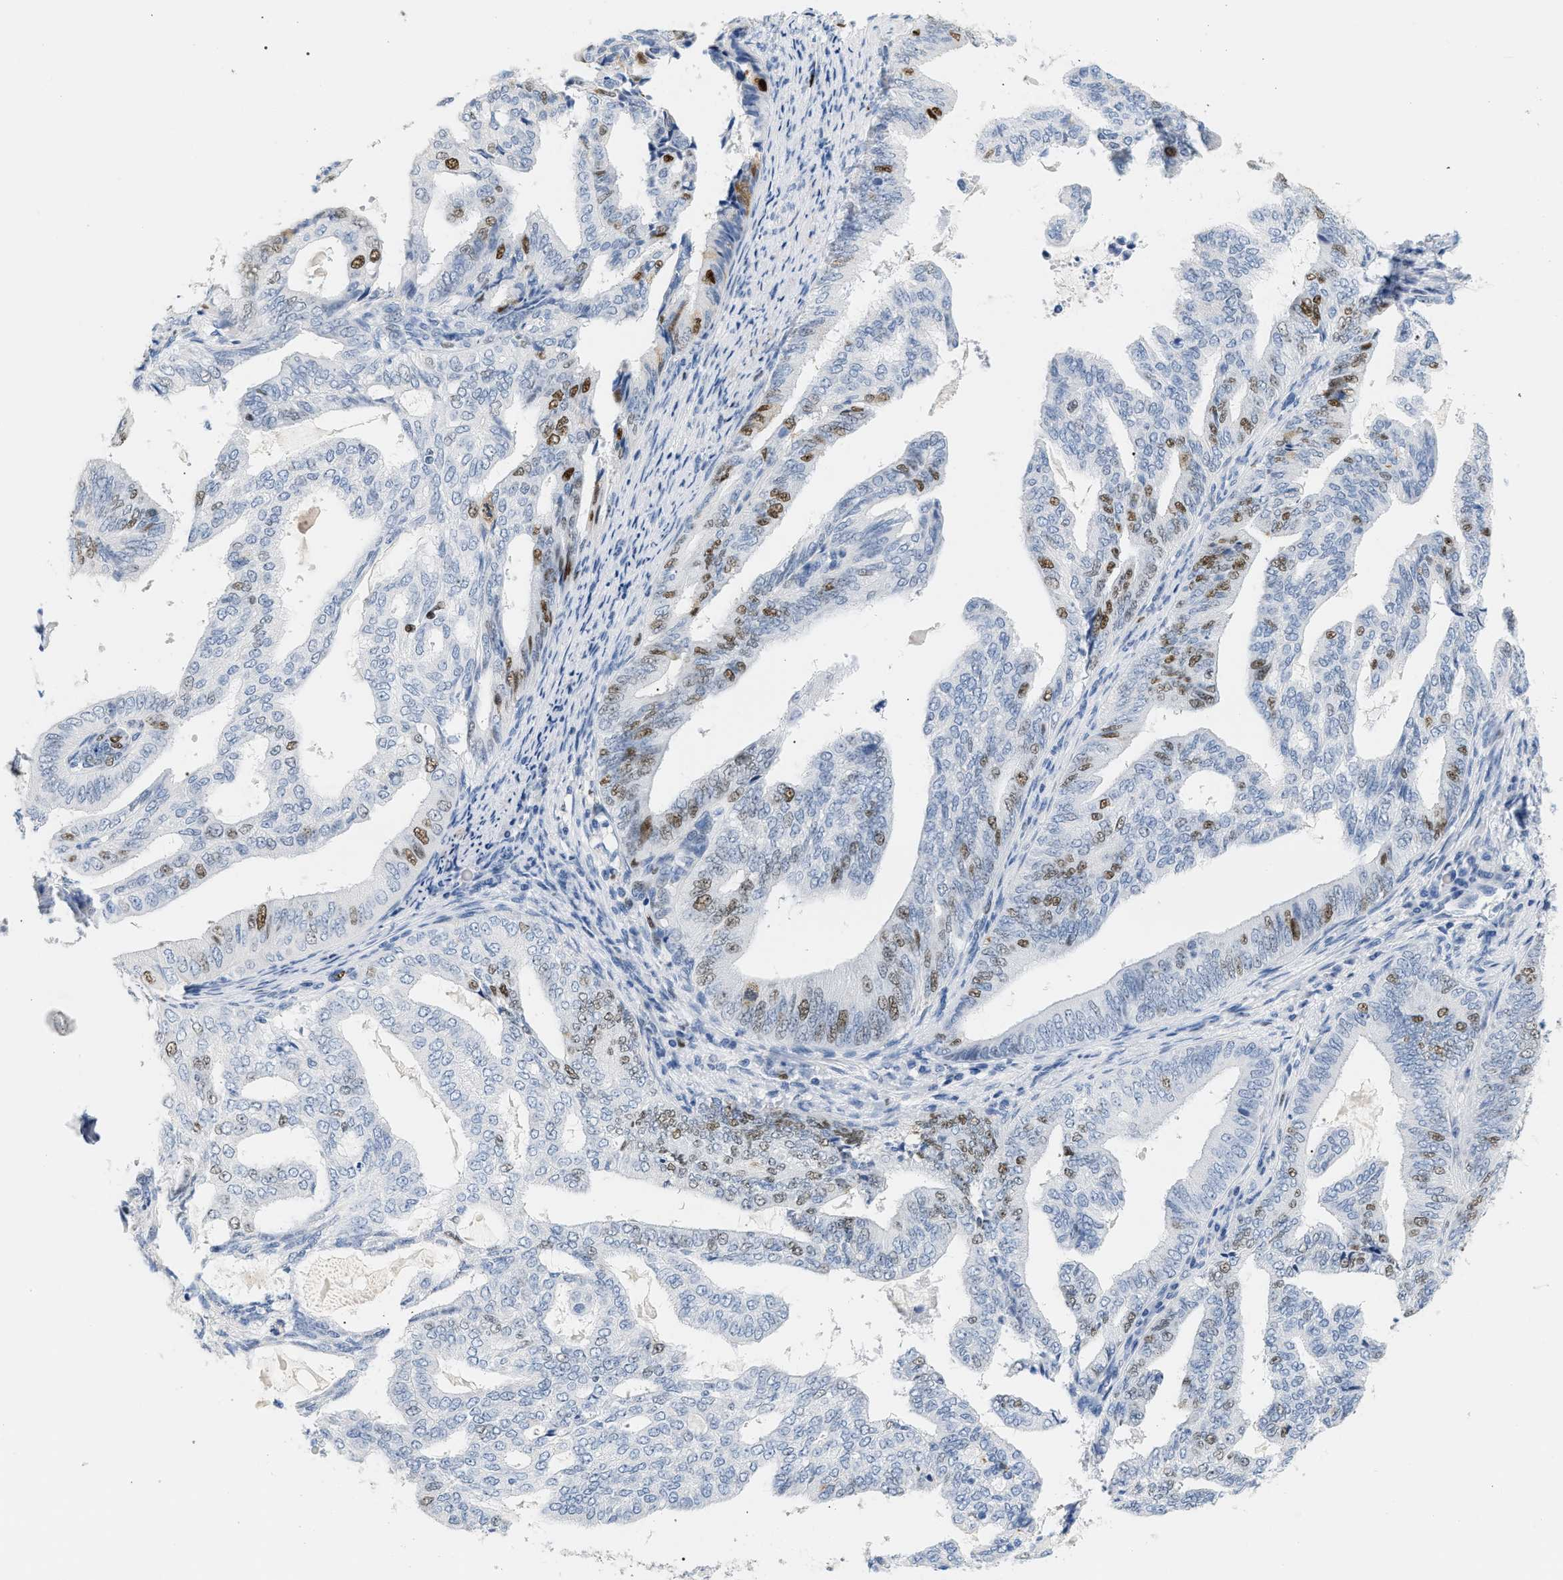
{"staining": {"intensity": "moderate", "quantity": "<25%", "location": "nuclear"}, "tissue": "endometrial cancer", "cell_type": "Tumor cells", "image_type": "cancer", "snomed": [{"axis": "morphology", "description": "Adenocarcinoma, NOS"}, {"axis": "topography", "description": "Endometrium"}], "caption": "Immunohistochemistry histopathology image of endometrial cancer stained for a protein (brown), which displays low levels of moderate nuclear positivity in approximately <25% of tumor cells.", "gene": "MCM7", "patient": {"sex": "female", "age": 58}}